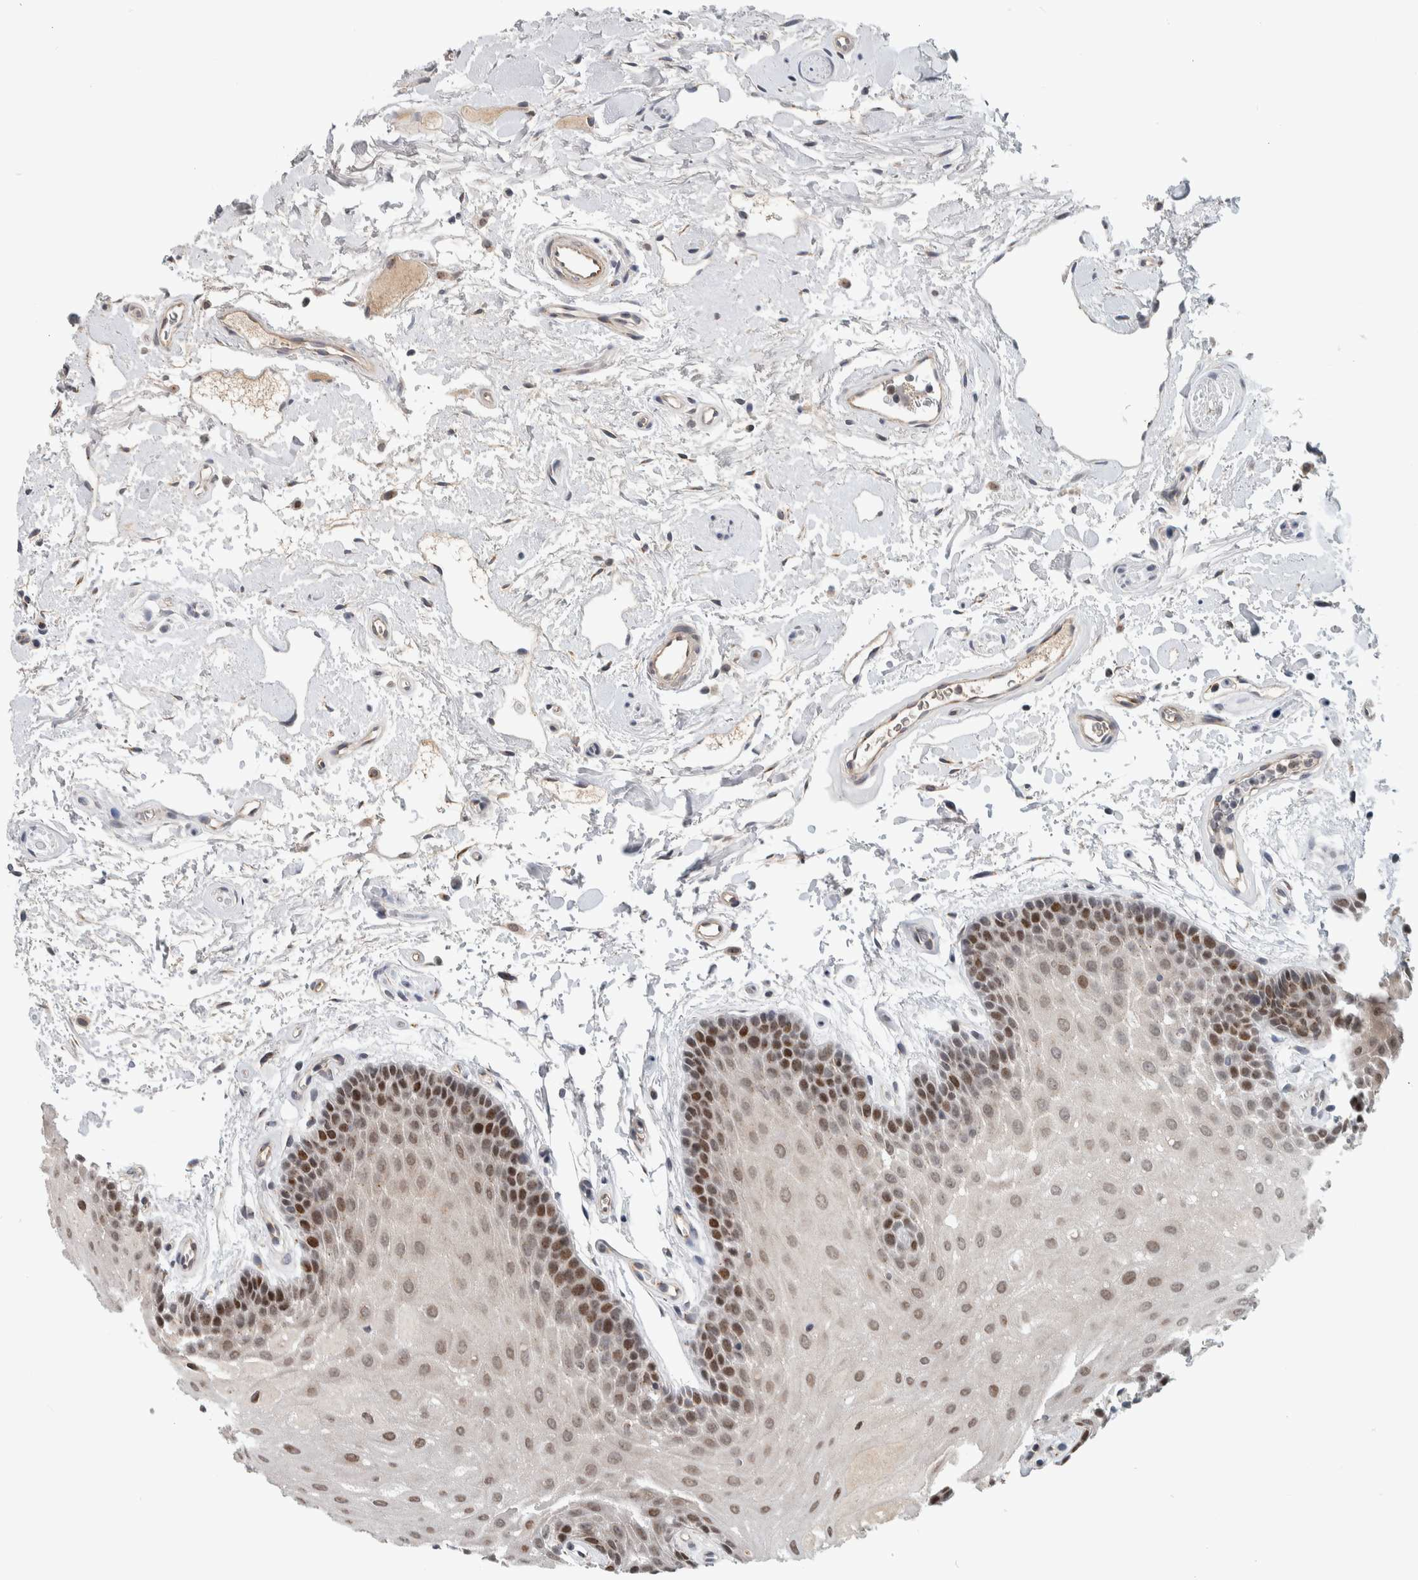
{"staining": {"intensity": "moderate", "quantity": "25%-75%", "location": "nuclear"}, "tissue": "oral mucosa", "cell_type": "Squamous epithelial cells", "image_type": "normal", "snomed": [{"axis": "morphology", "description": "Normal tissue, NOS"}, {"axis": "topography", "description": "Oral tissue"}], "caption": "Immunohistochemical staining of normal oral mucosa demonstrates moderate nuclear protein positivity in approximately 25%-75% of squamous epithelial cells. (Brightfield microscopy of DAB IHC at high magnification).", "gene": "MSL1", "patient": {"sex": "male", "age": 62}}